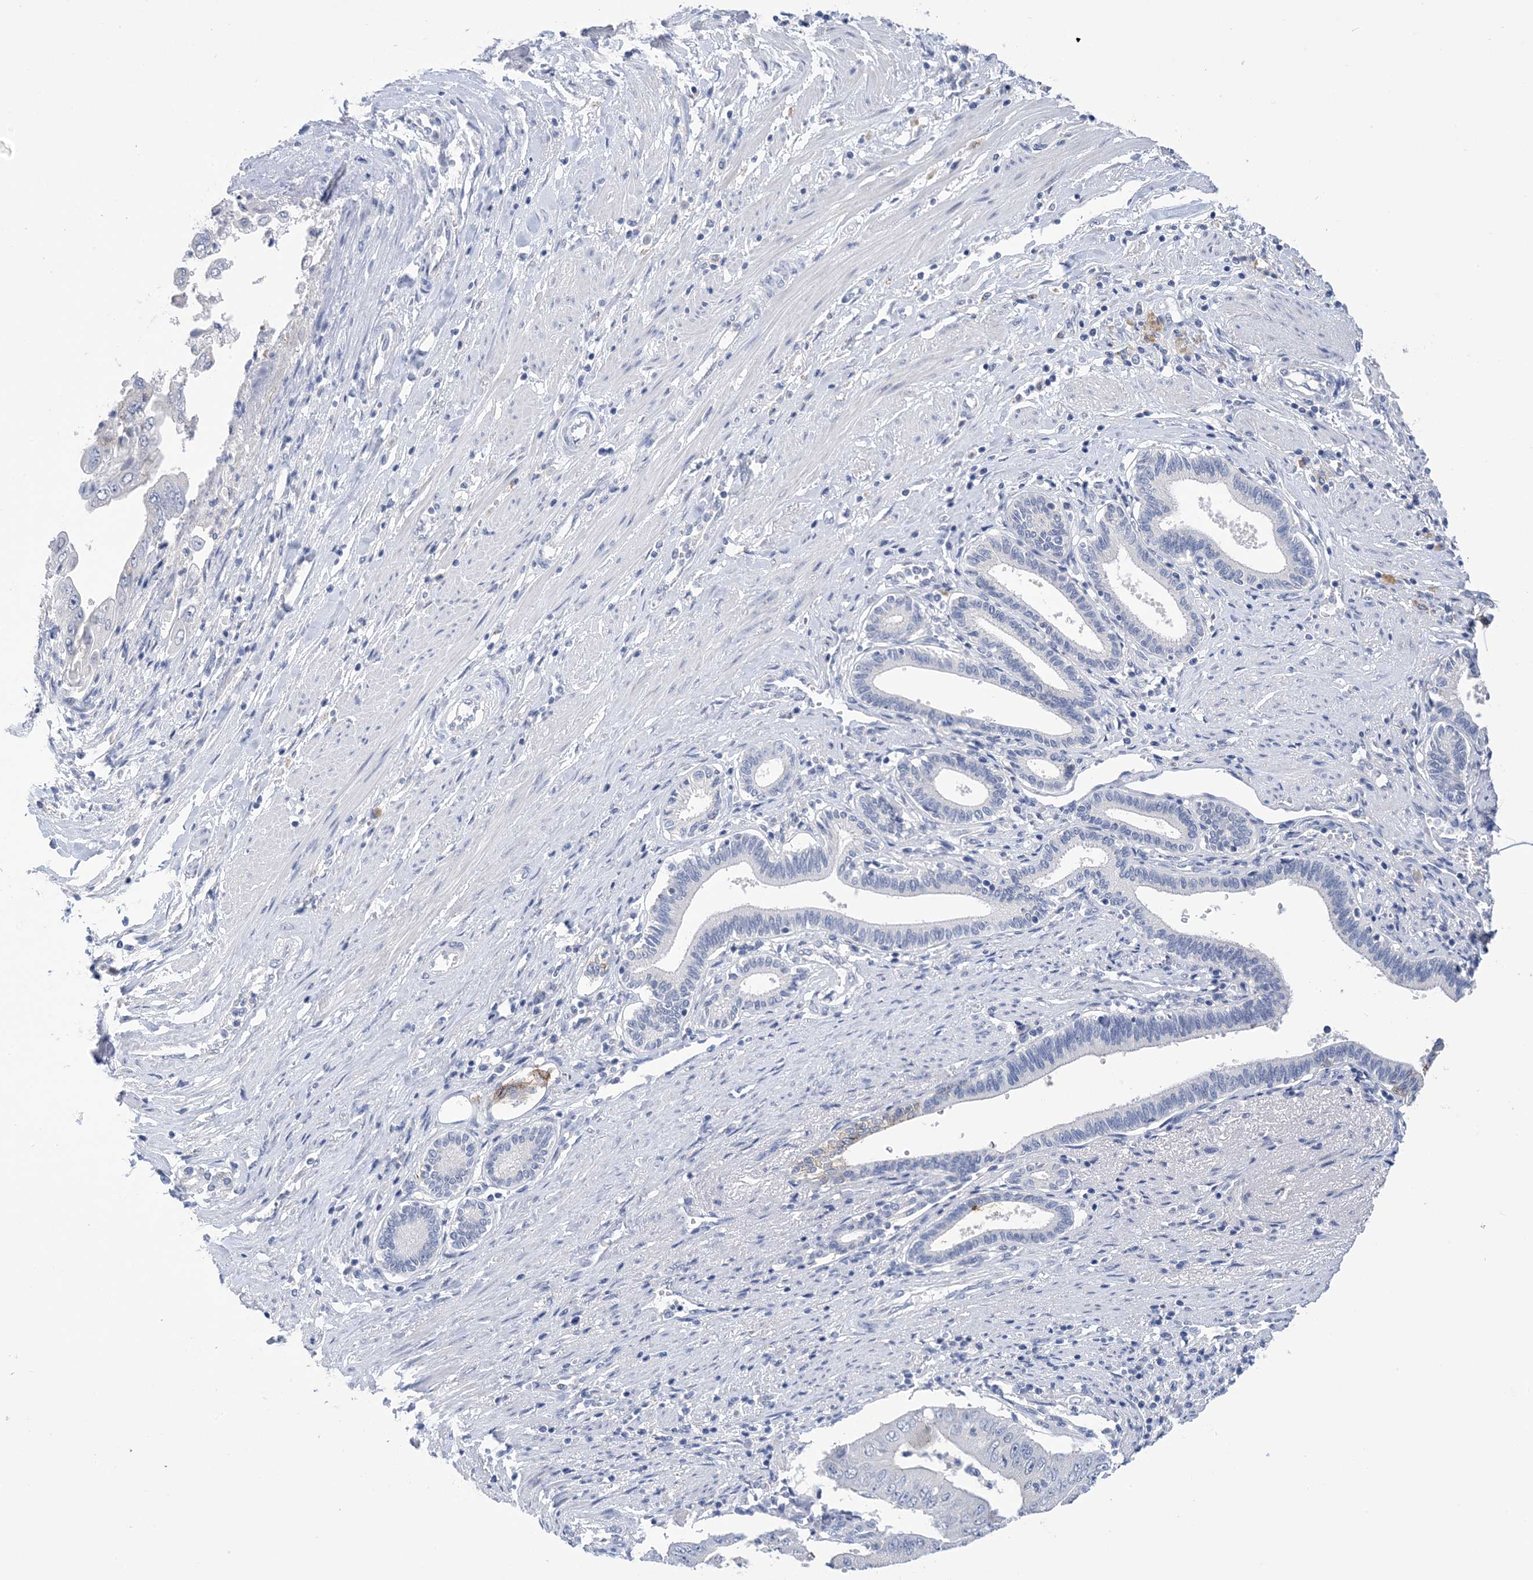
{"staining": {"intensity": "negative", "quantity": "none", "location": "none"}, "tissue": "pancreatic cancer", "cell_type": "Tumor cells", "image_type": "cancer", "snomed": [{"axis": "morphology", "description": "Adenocarcinoma, NOS"}, {"axis": "topography", "description": "Pancreas"}], "caption": "Human pancreatic adenocarcinoma stained for a protein using immunohistochemistry (IHC) shows no expression in tumor cells.", "gene": "DSC3", "patient": {"sex": "female", "age": 77}}